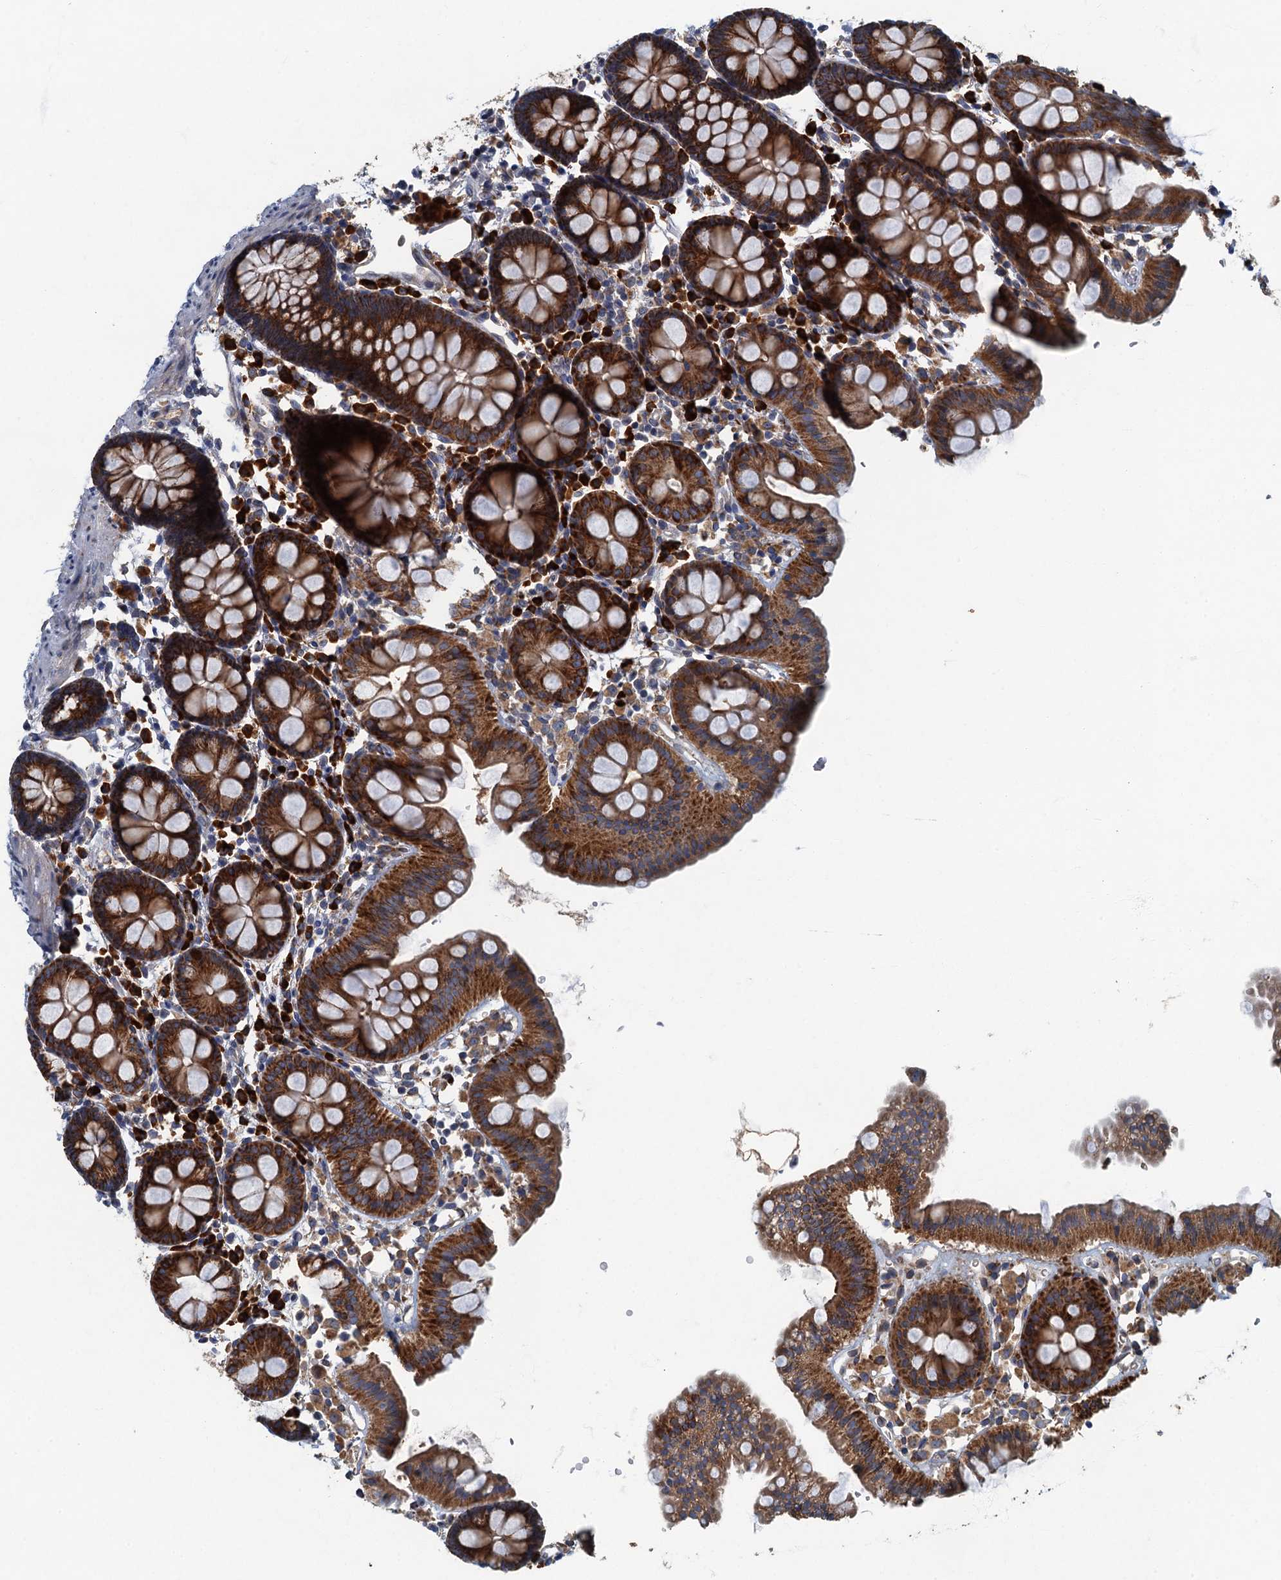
{"staining": {"intensity": "moderate", "quantity": ">75%", "location": "cytoplasmic/membranous"}, "tissue": "colon", "cell_type": "Endothelial cells", "image_type": "normal", "snomed": [{"axis": "morphology", "description": "Normal tissue, NOS"}, {"axis": "topography", "description": "Colon"}], "caption": "A photomicrograph of colon stained for a protein shows moderate cytoplasmic/membranous brown staining in endothelial cells.", "gene": "SPDYC", "patient": {"sex": "male", "age": 75}}